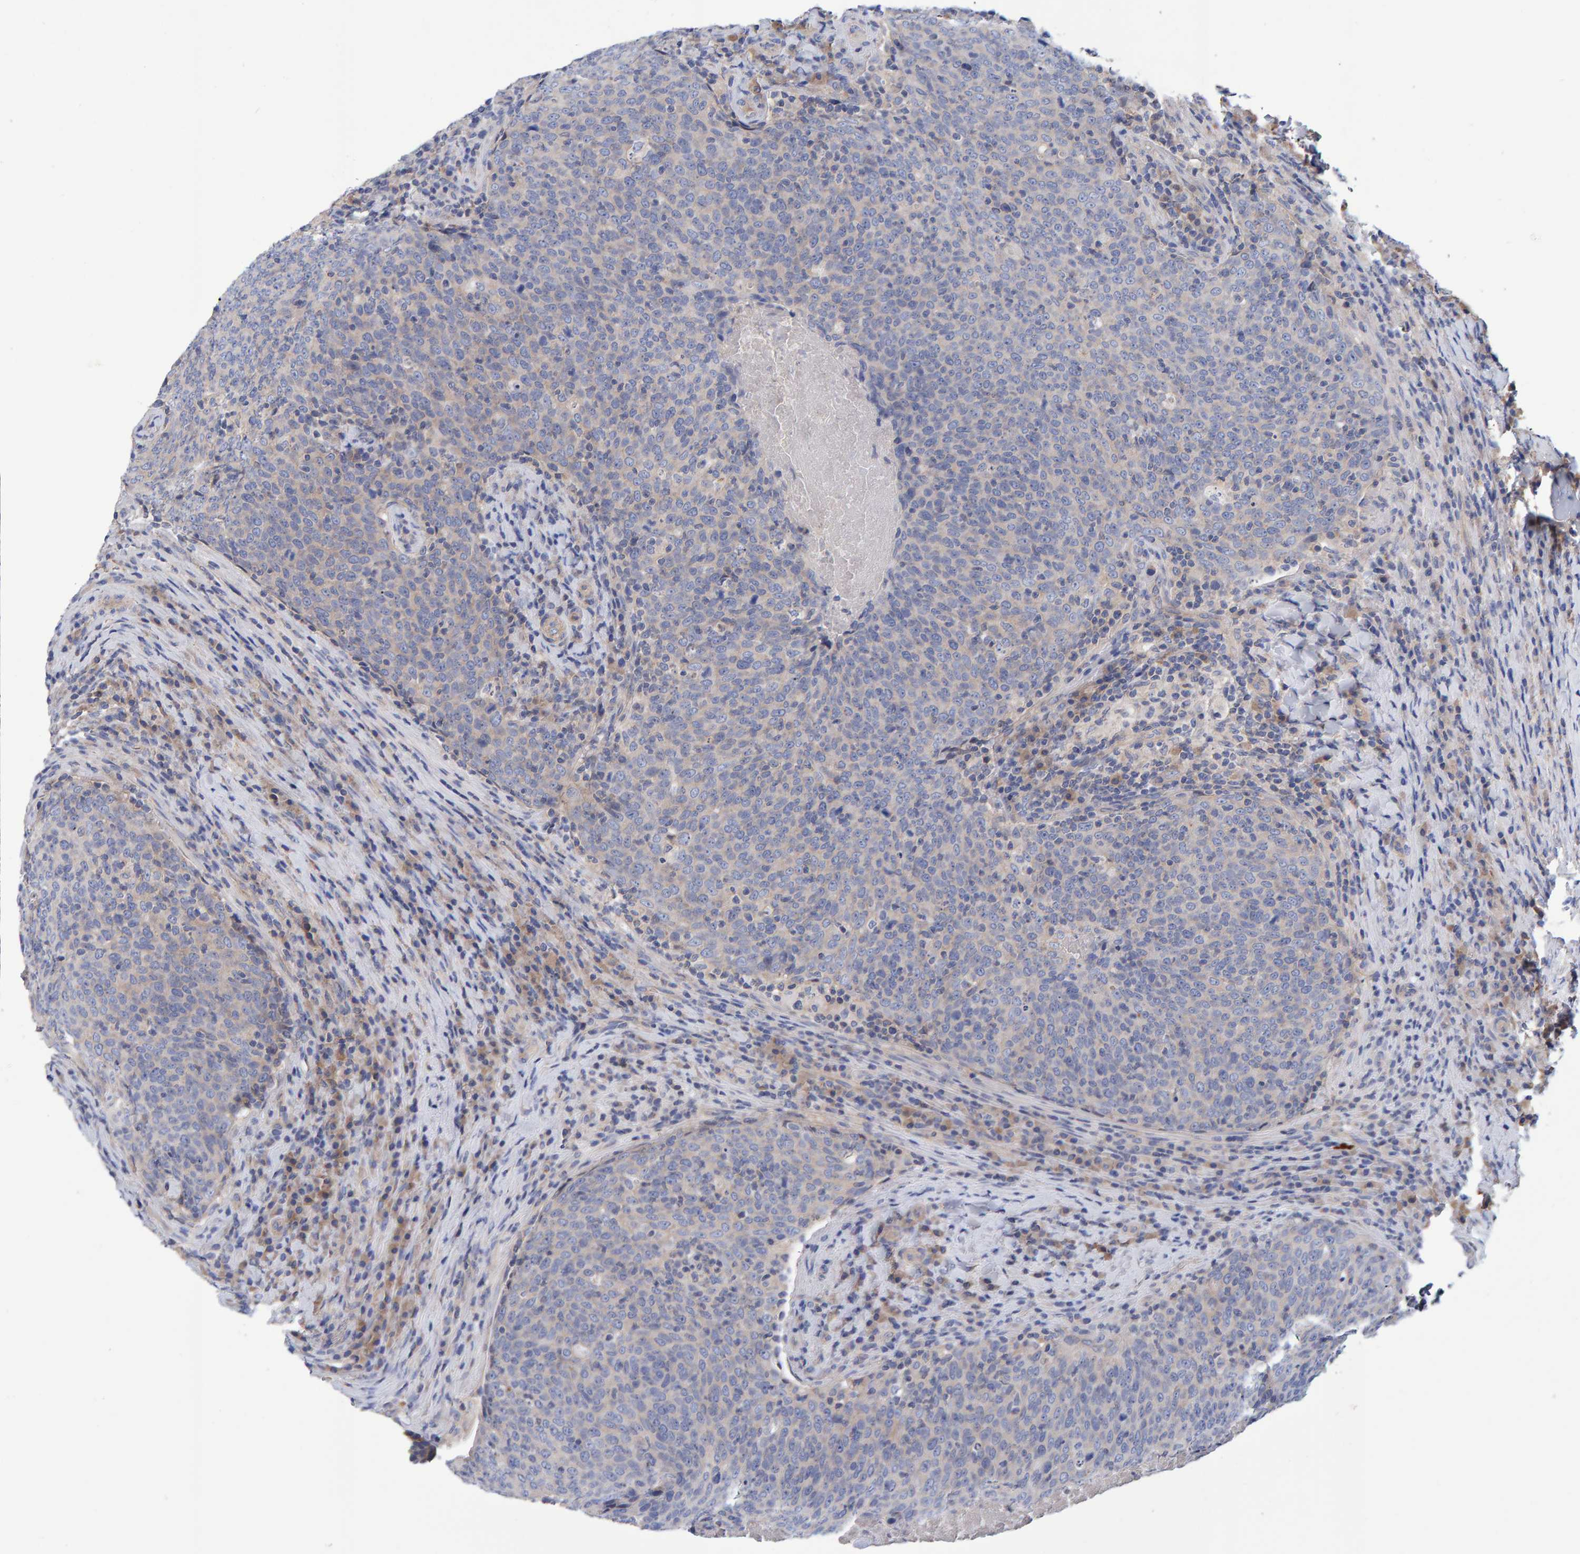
{"staining": {"intensity": "weak", "quantity": "<25%", "location": "cytoplasmic/membranous"}, "tissue": "head and neck cancer", "cell_type": "Tumor cells", "image_type": "cancer", "snomed": [{"axis": "morphology", "description": "Squamous cell carcinoma, NOS"}, {"axis": "morphology", "description": "Squamous cell carcinoma, metastatic, NOS"}, {"axis": "topography", "description": "Lymph node"}, {"axis": "topography", "description": "Head-Neck"}], "caption": "Human head and neck squamous cell carcinoma stained for a protein using immunohistochemistry reveals no positivity in tumor cells.", "gene": "EFR3A", "patient": {"sex": "male", "age": 62}}